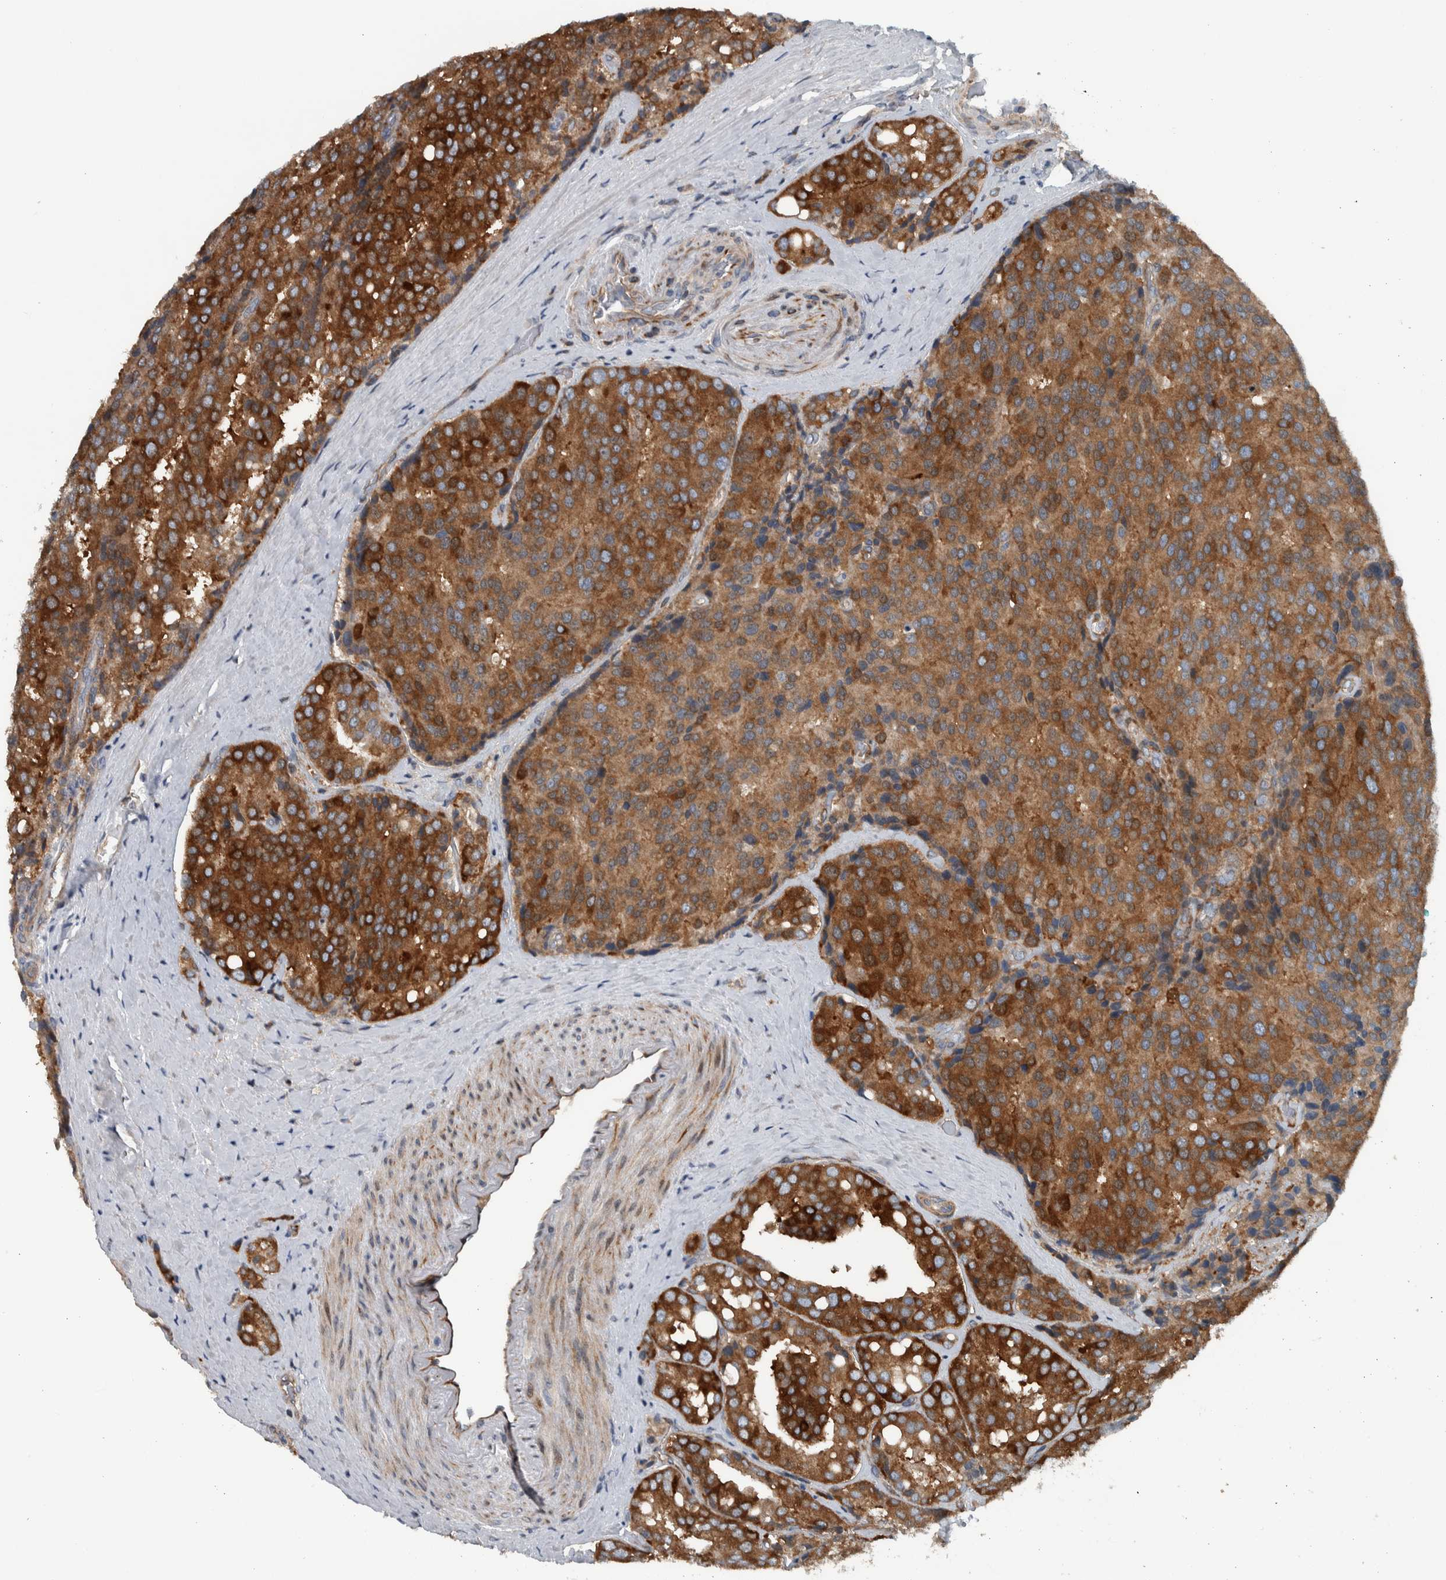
{"staining": {"intensity": "strong", "quantity": ">75%", "location": "cytoplasmic/membranous"}, "tissue": "prostate cancer", "cell_type": "Tumor cells", "image_type": "cancer", "snomed": [{"axis": "morphology", "description": "Adenocarcinoma, High grade"}, {"axis": "topography", "description": "Prostate"}], "caption": "Immunohistochemistry of adenocarcinoma (high-grade) (prostate) shows high levels of strong cytoplasmic/membranous expression in about >75% of tumor cells. (Stains: DAB (3,3'-diaminobenzidine) in brown, nuclei in blue, Microscopy: brightfield microscopy at high magnification).", "gene": "BAIAP2L1", "patient": {"sex": "male", "age": 50}}